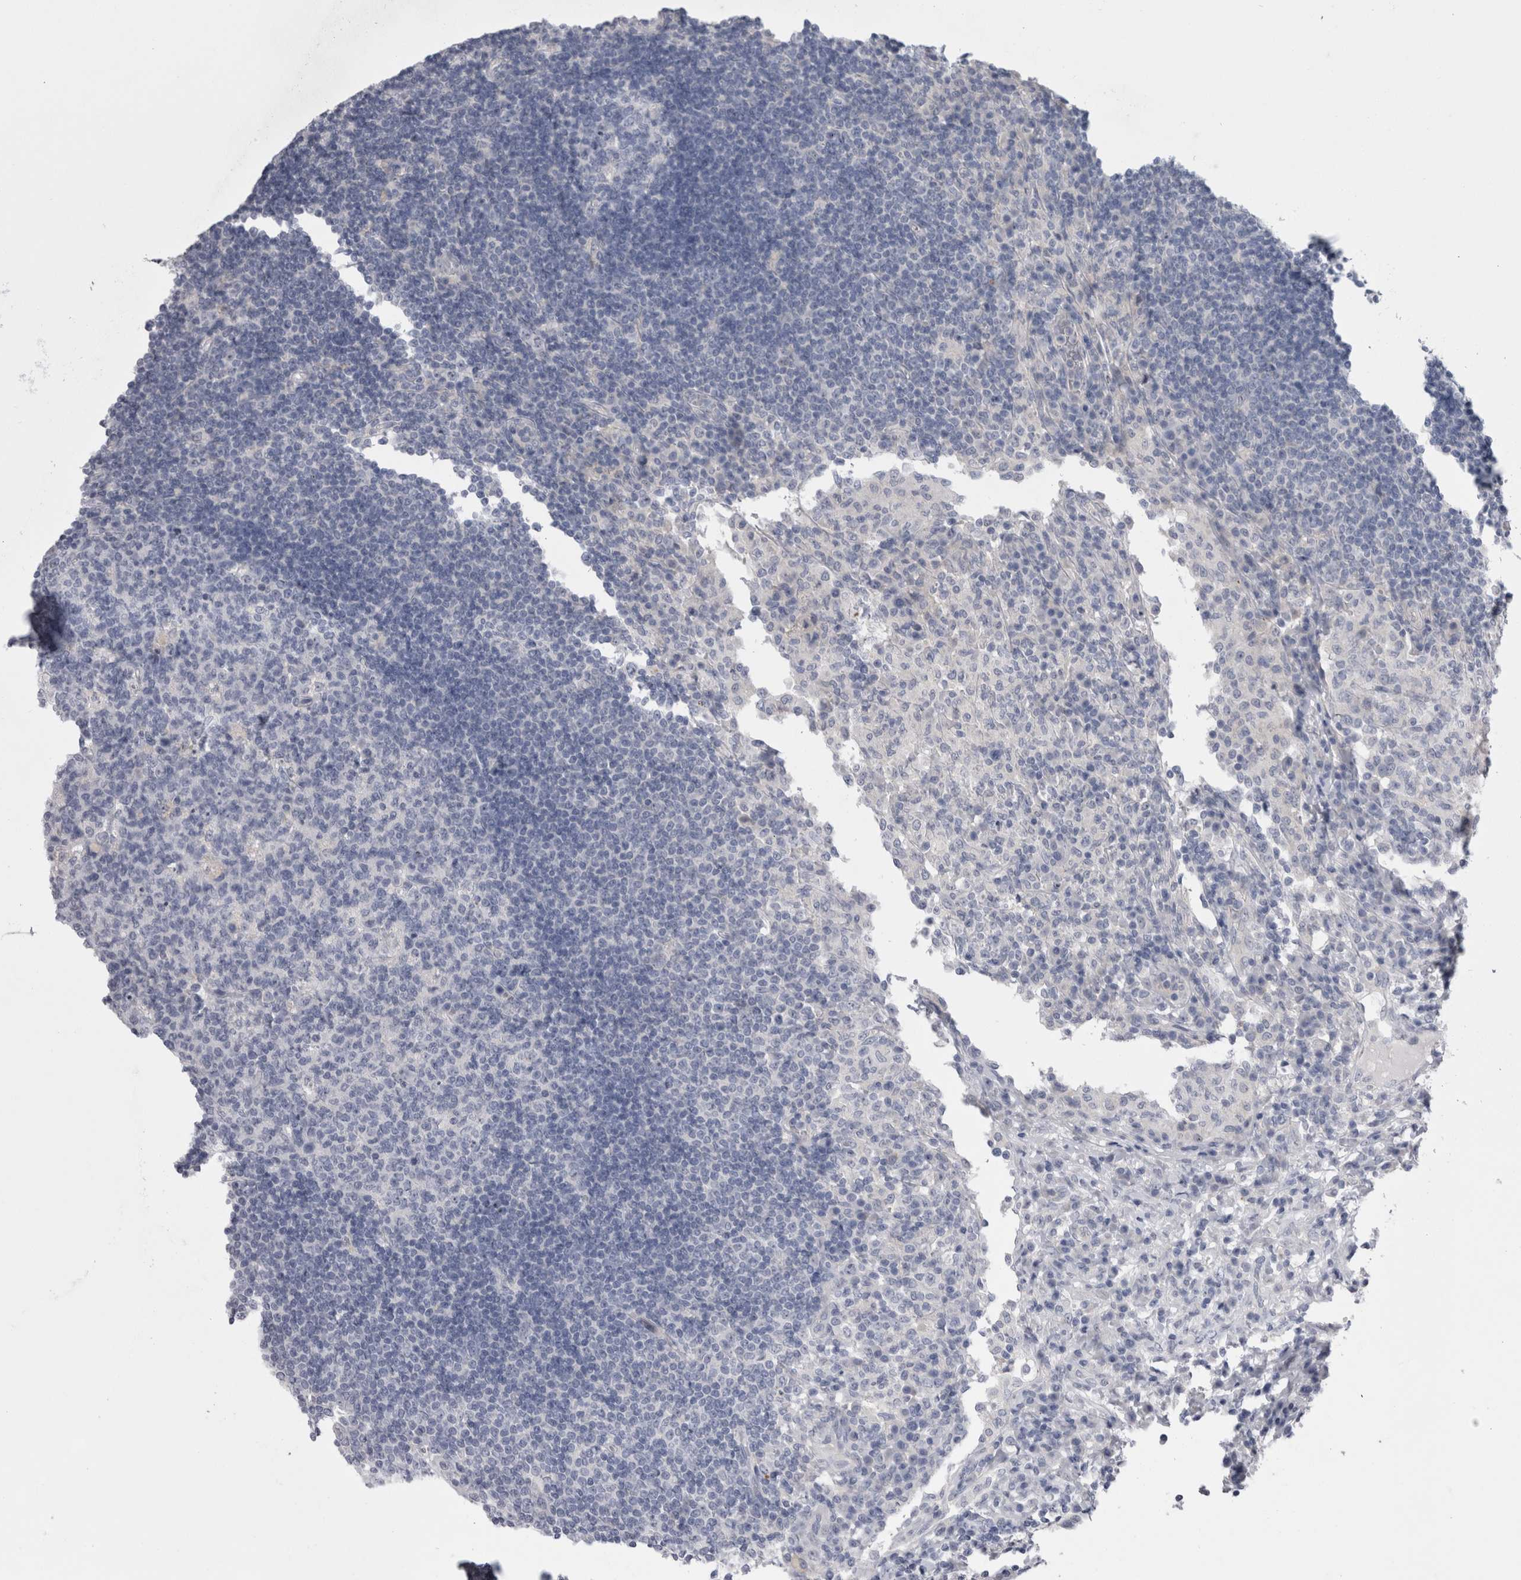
{"staining": {"intensity": "negative", "quantity": "none", "location": "none"}, "tissue": "lymph node", "cell_type": "Germinal center cells", "image_type": "normal", "snomed": [{"axis": "morphology", "description": "Normal tissue, NOS"}, {"axis": "topography", "description": "Lymph node"}], "caption": "Benign lymph node was stained to show a protein in brown. There is no significant staining in germinal center cells. Brightfield microscopy of IHC stained with DAB (brown) and hematoxylin (blue), captured at high magnification.", "gene": "PWP2", "patient": {"sex": "female", "age": 53}}